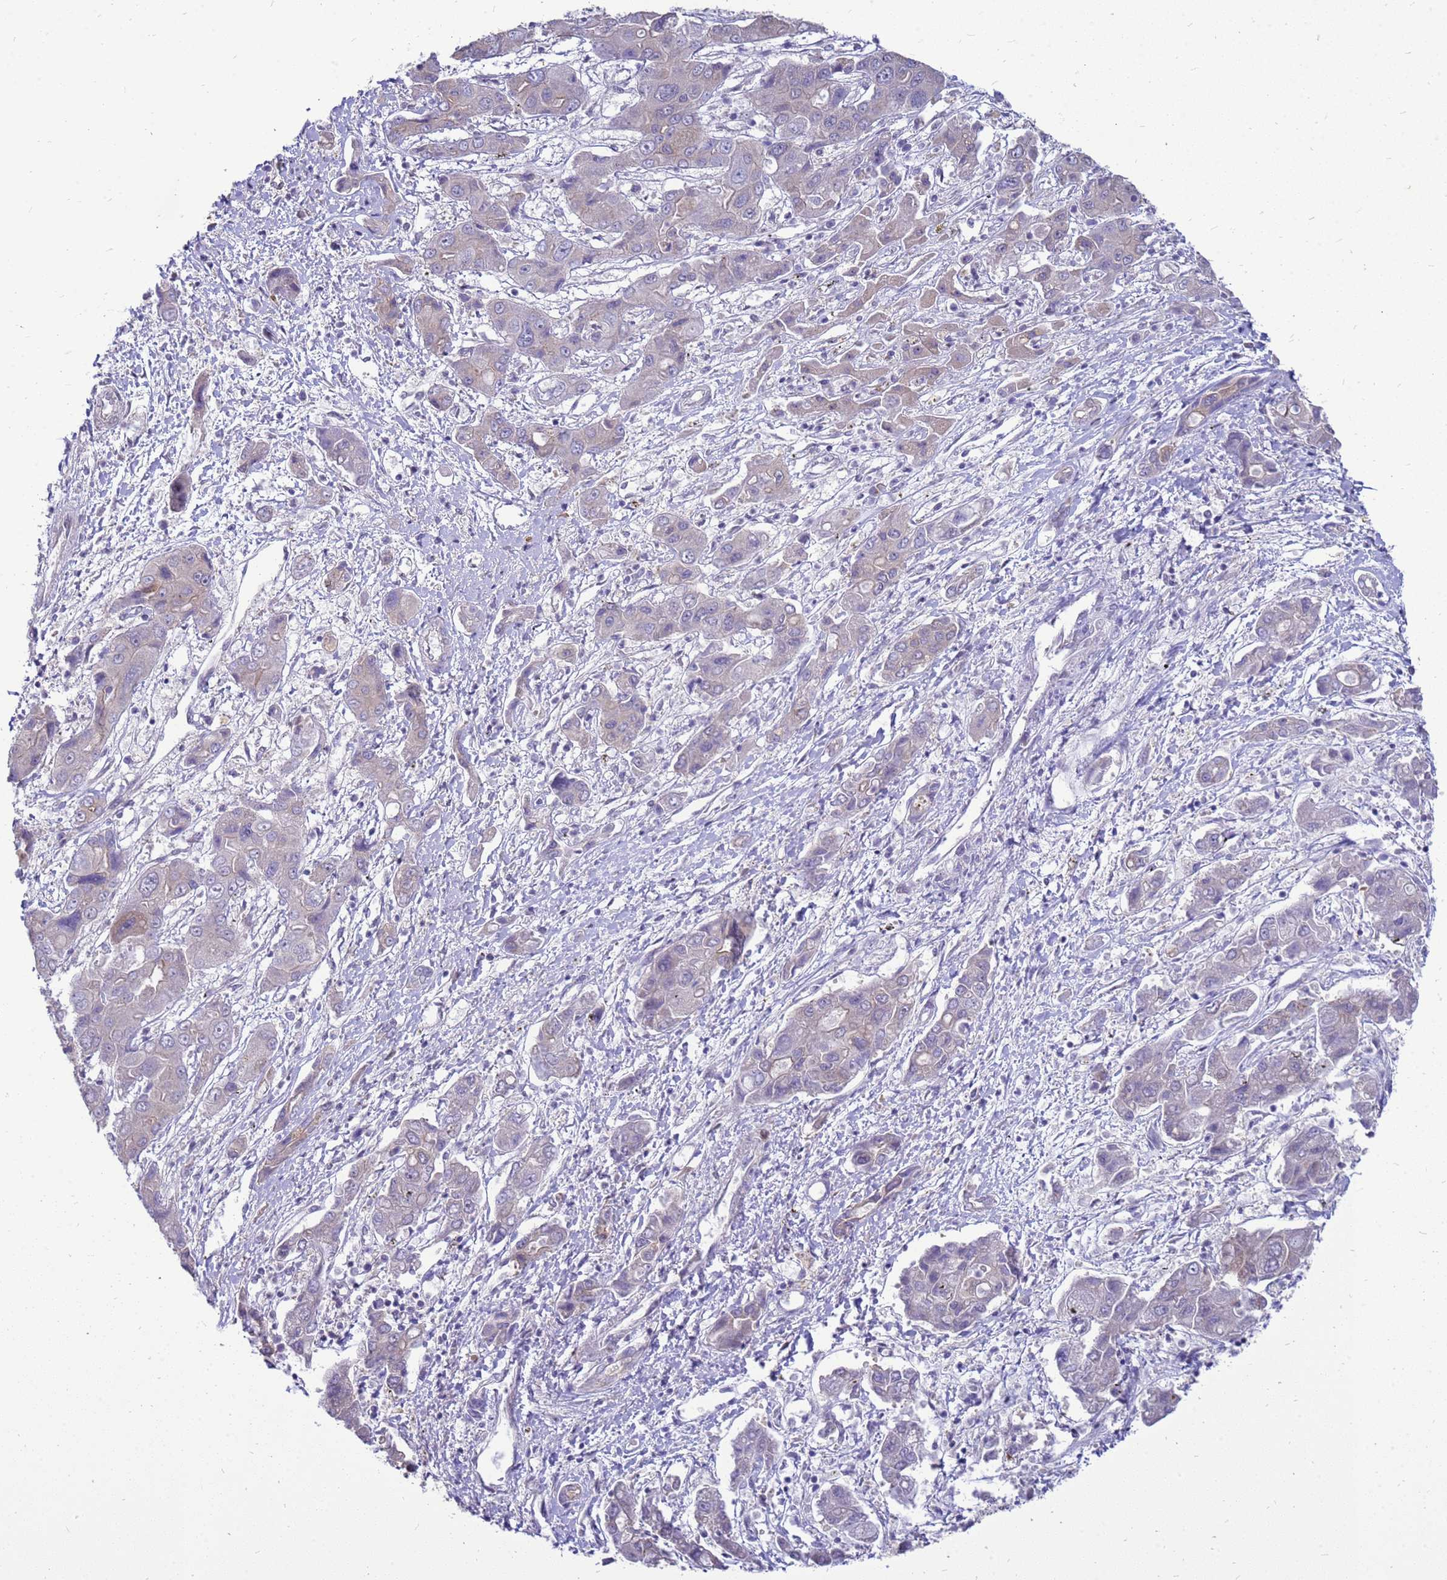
{"staining": {"intensity": "negative", "quantity": "none", "location": "none"}, "tissue": "liver cancer", "cell_type": "Tumor cells", "image_type": "cancer", "snomed": [{"axis": "morphology", "description": "Cholangiocarcinoma"}, {"axis": "topography", "description": "Liver"}], "caption": "Human liver cholangiocarcinoma stained for a protein using IHC shows no expression in tumor cells.", "gene": "RSPO1", "patient": {"sex": "male", "age": 67}}